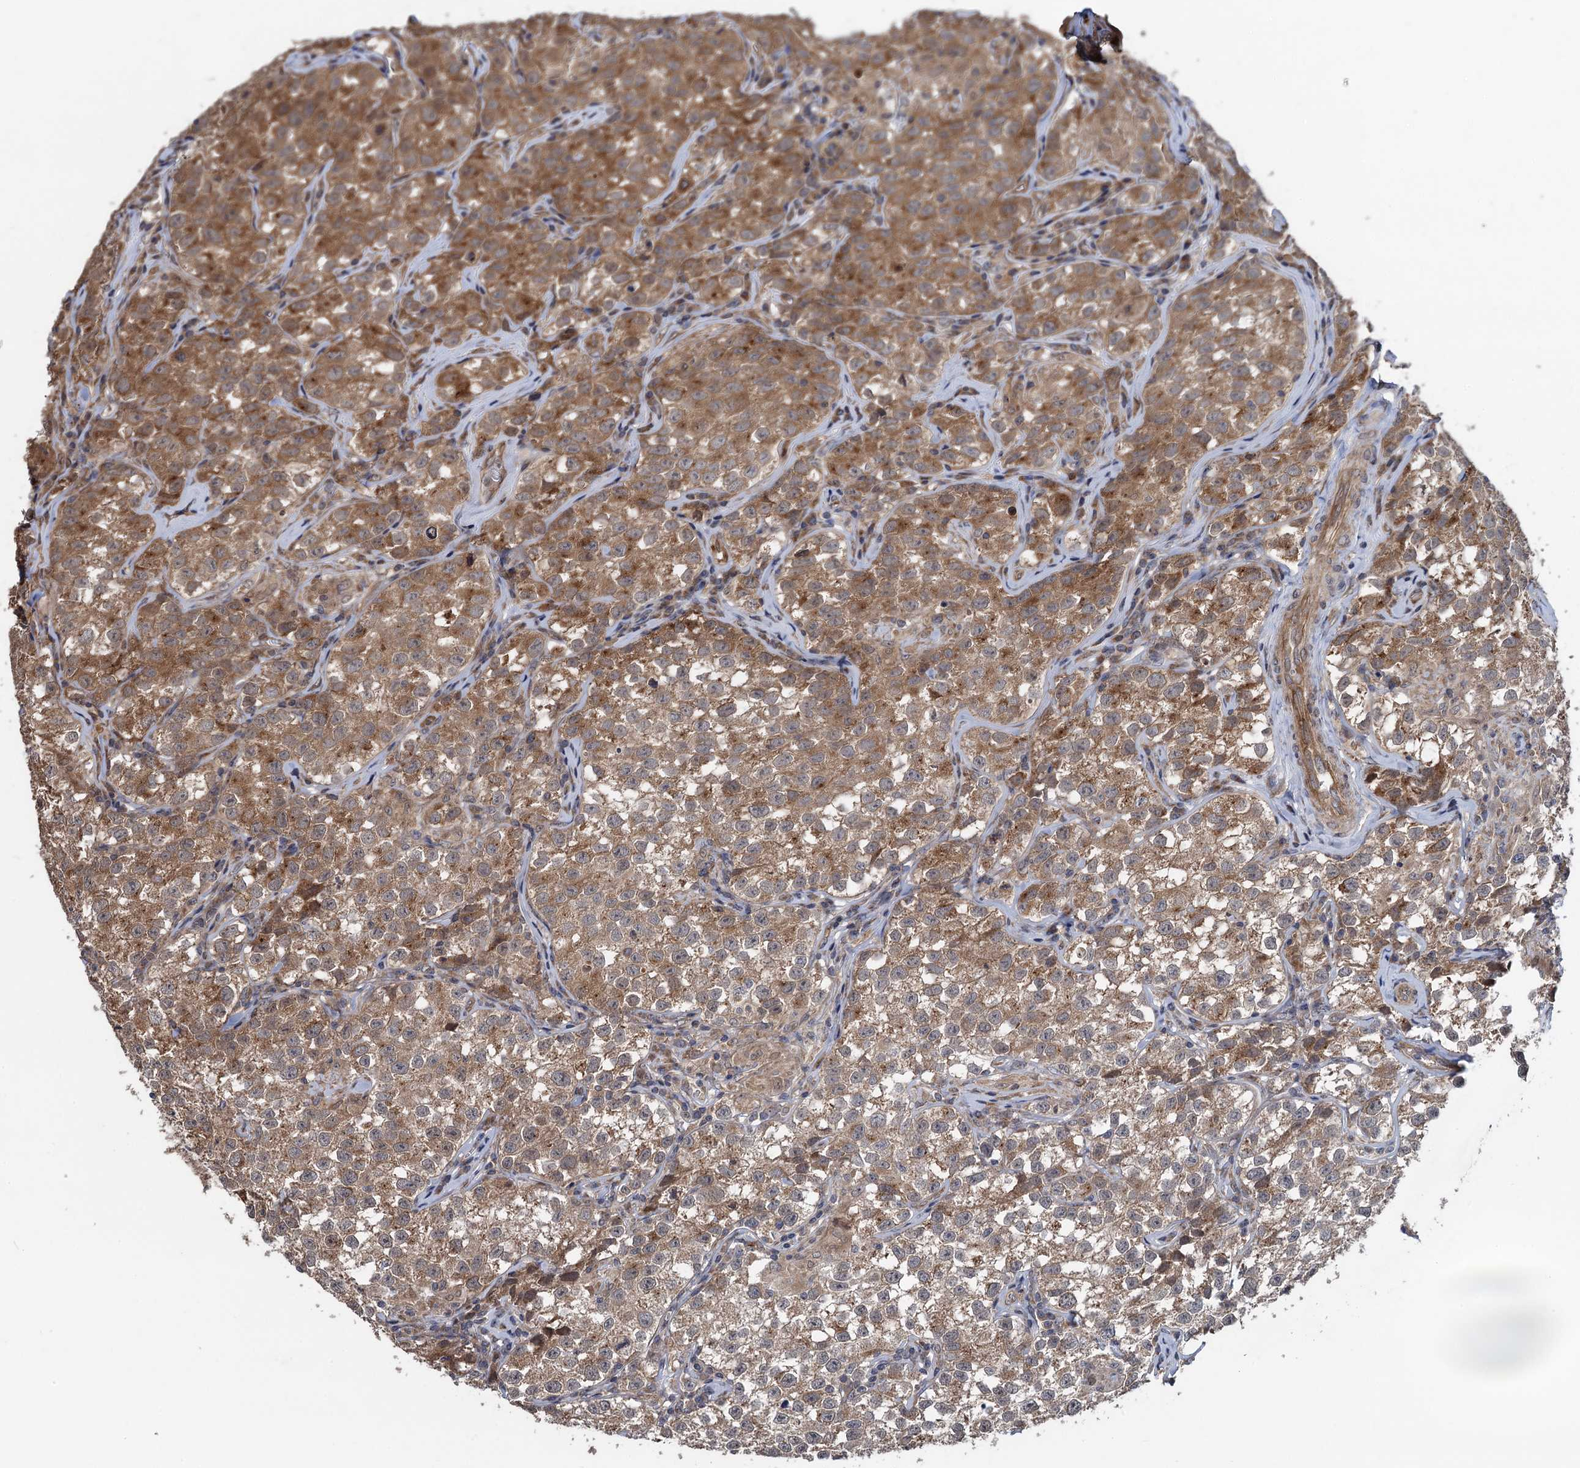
{"staining": {"intensity": "moderate", "quantity": ">75%", "location": "cytoplasmic/membranous"}, "tissue": "testis cancer", "cell_type": "Tumor cells", "image_type": "cancer", "snomed": [{"axis": "morphology", "description": "Seminoma, NOS"}, {"axis": "morphology", "description": "Carcinoma, Embryonal, NOS"}, {"axis": "topography", "description": "Testis"}], "caption": "Protein staining by IHC displays moderate cytoplasmic/membranous expression in about >75% of tumor cells in seminoma (testis).", "gene": "HAUS1", "patient": {"sex": "male", "age": 43}}